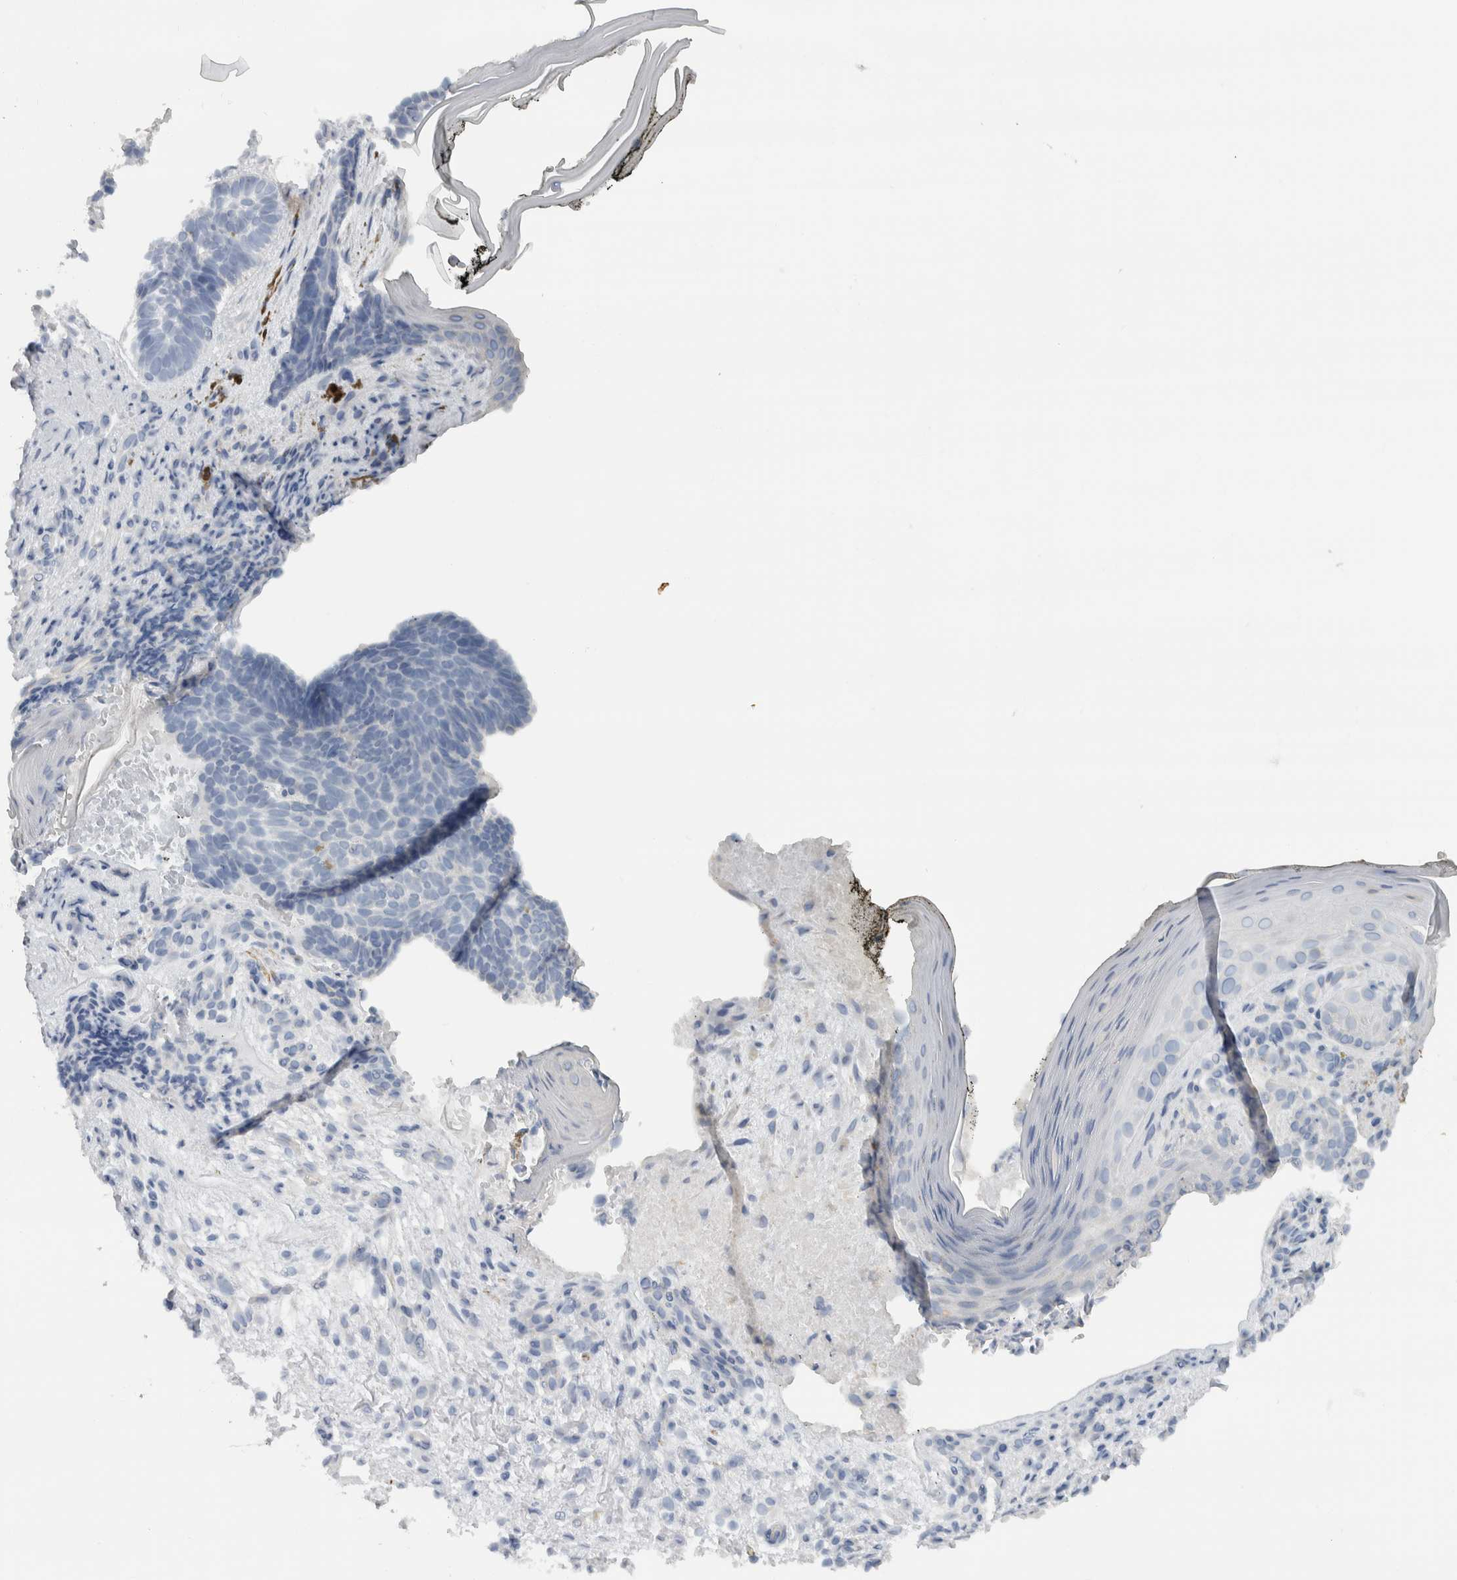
{"staining": {"intensity": "negative", "quantity": "none", "location": "none"}, "tissue": "skin cancer", "cell_type": "Tumor cells", "image_type": "cancer", "snomed": [{"axis": "morphology", "description": "Basal cell carcinoma"}, {"axis": "topography", "description": "Skin"}], "caption": "This is a micrograph of IHC staining of basal cell carcinoma (skin), which shows no expression in tumor cells.", "gene": "NEFM", "patient": {"sex": "male", "age": 61}}